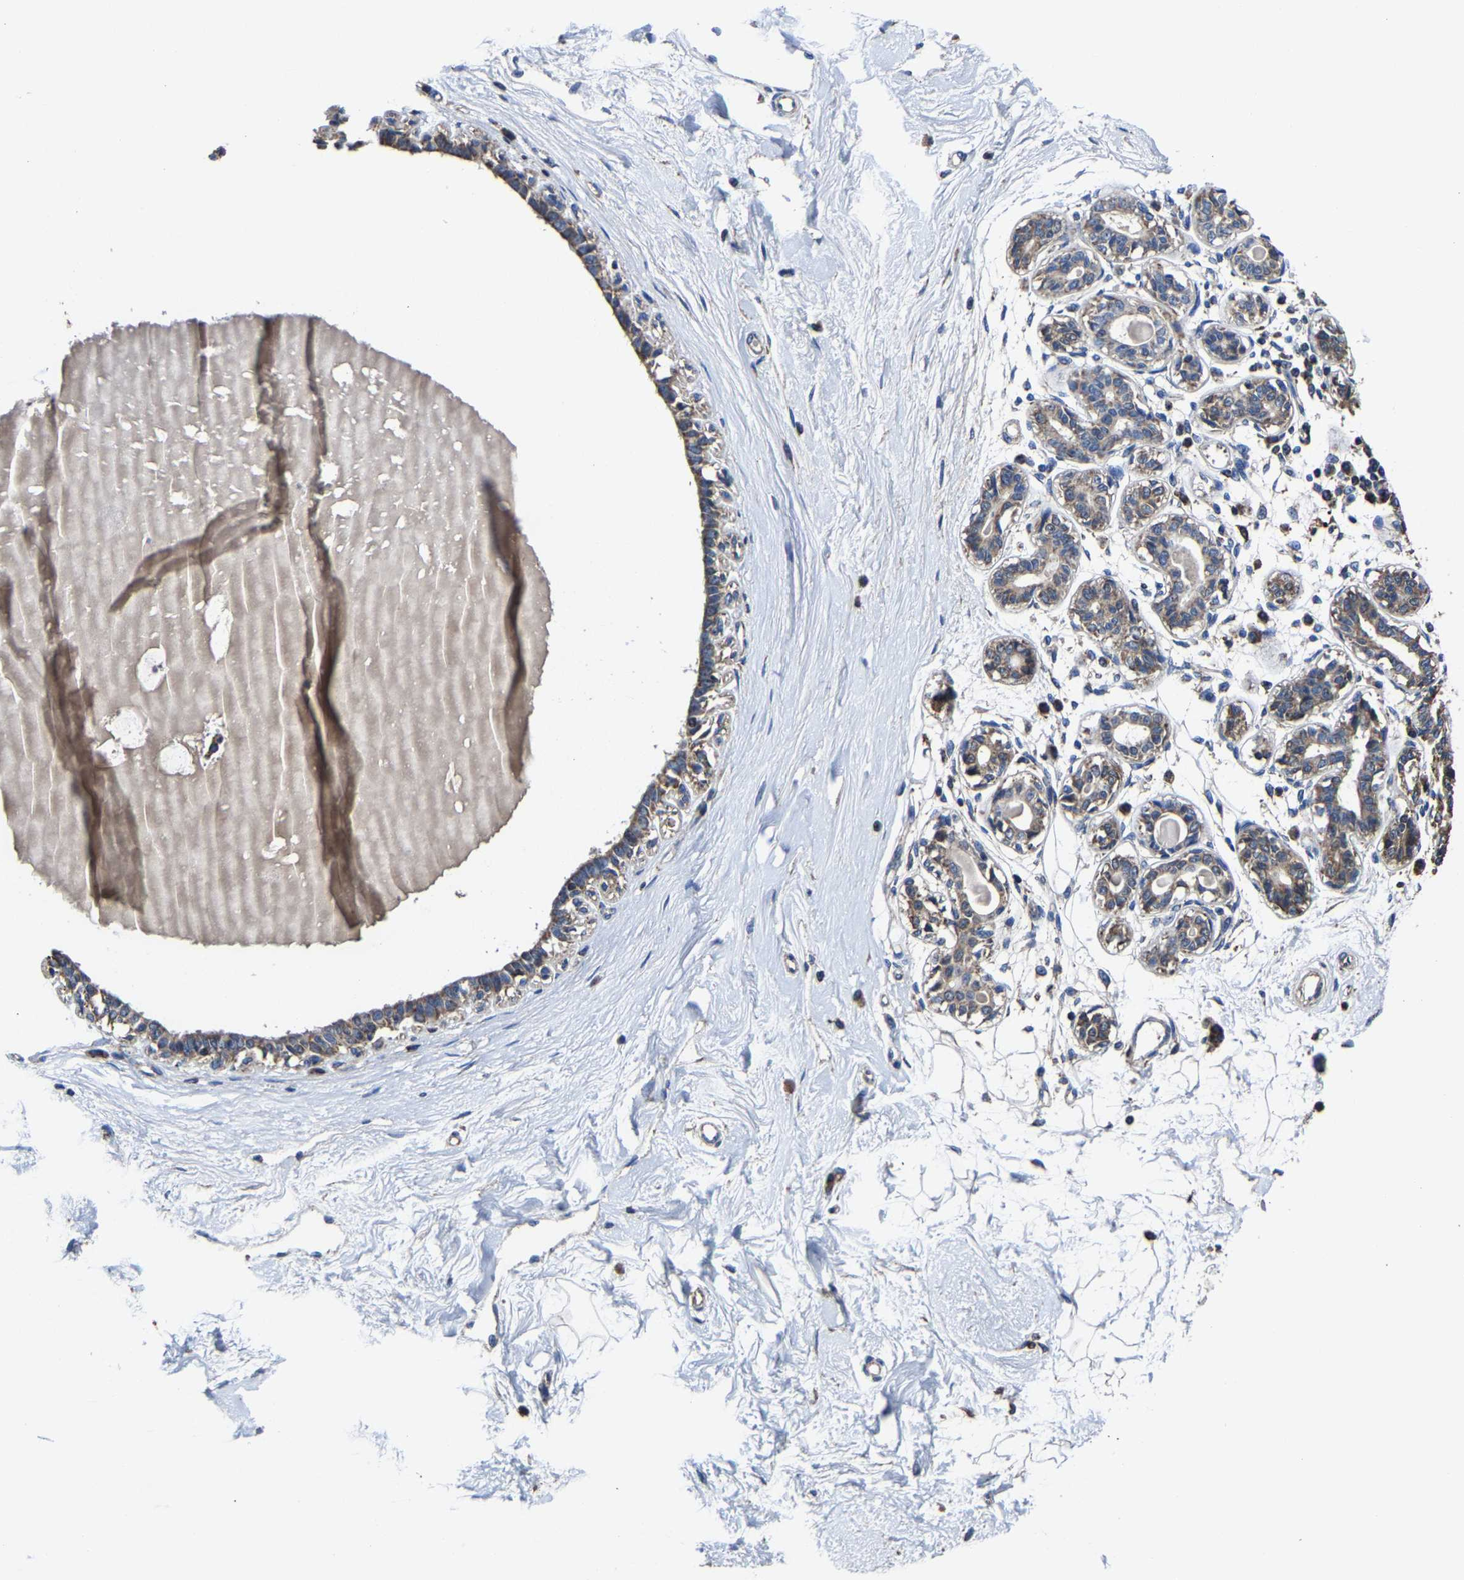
{"staining": {"intensity": "negative", "quantity": "none", "location": "none"}, "tissue": "breast", "cell_type": "Adipocytes", "image_type": "normal", "snomed": [{"axis": "morphology", "description": "Normal tissue, NOS"}, {"axis": "topography", "description": "Breast"}], "caption": "This is an immunohistochemistry (IHC) histopathology image of benign breast. There is no positivity in adipocytes.", "gene": "ZCCHC7", "patient": {"sex": "female", "age": 45}}